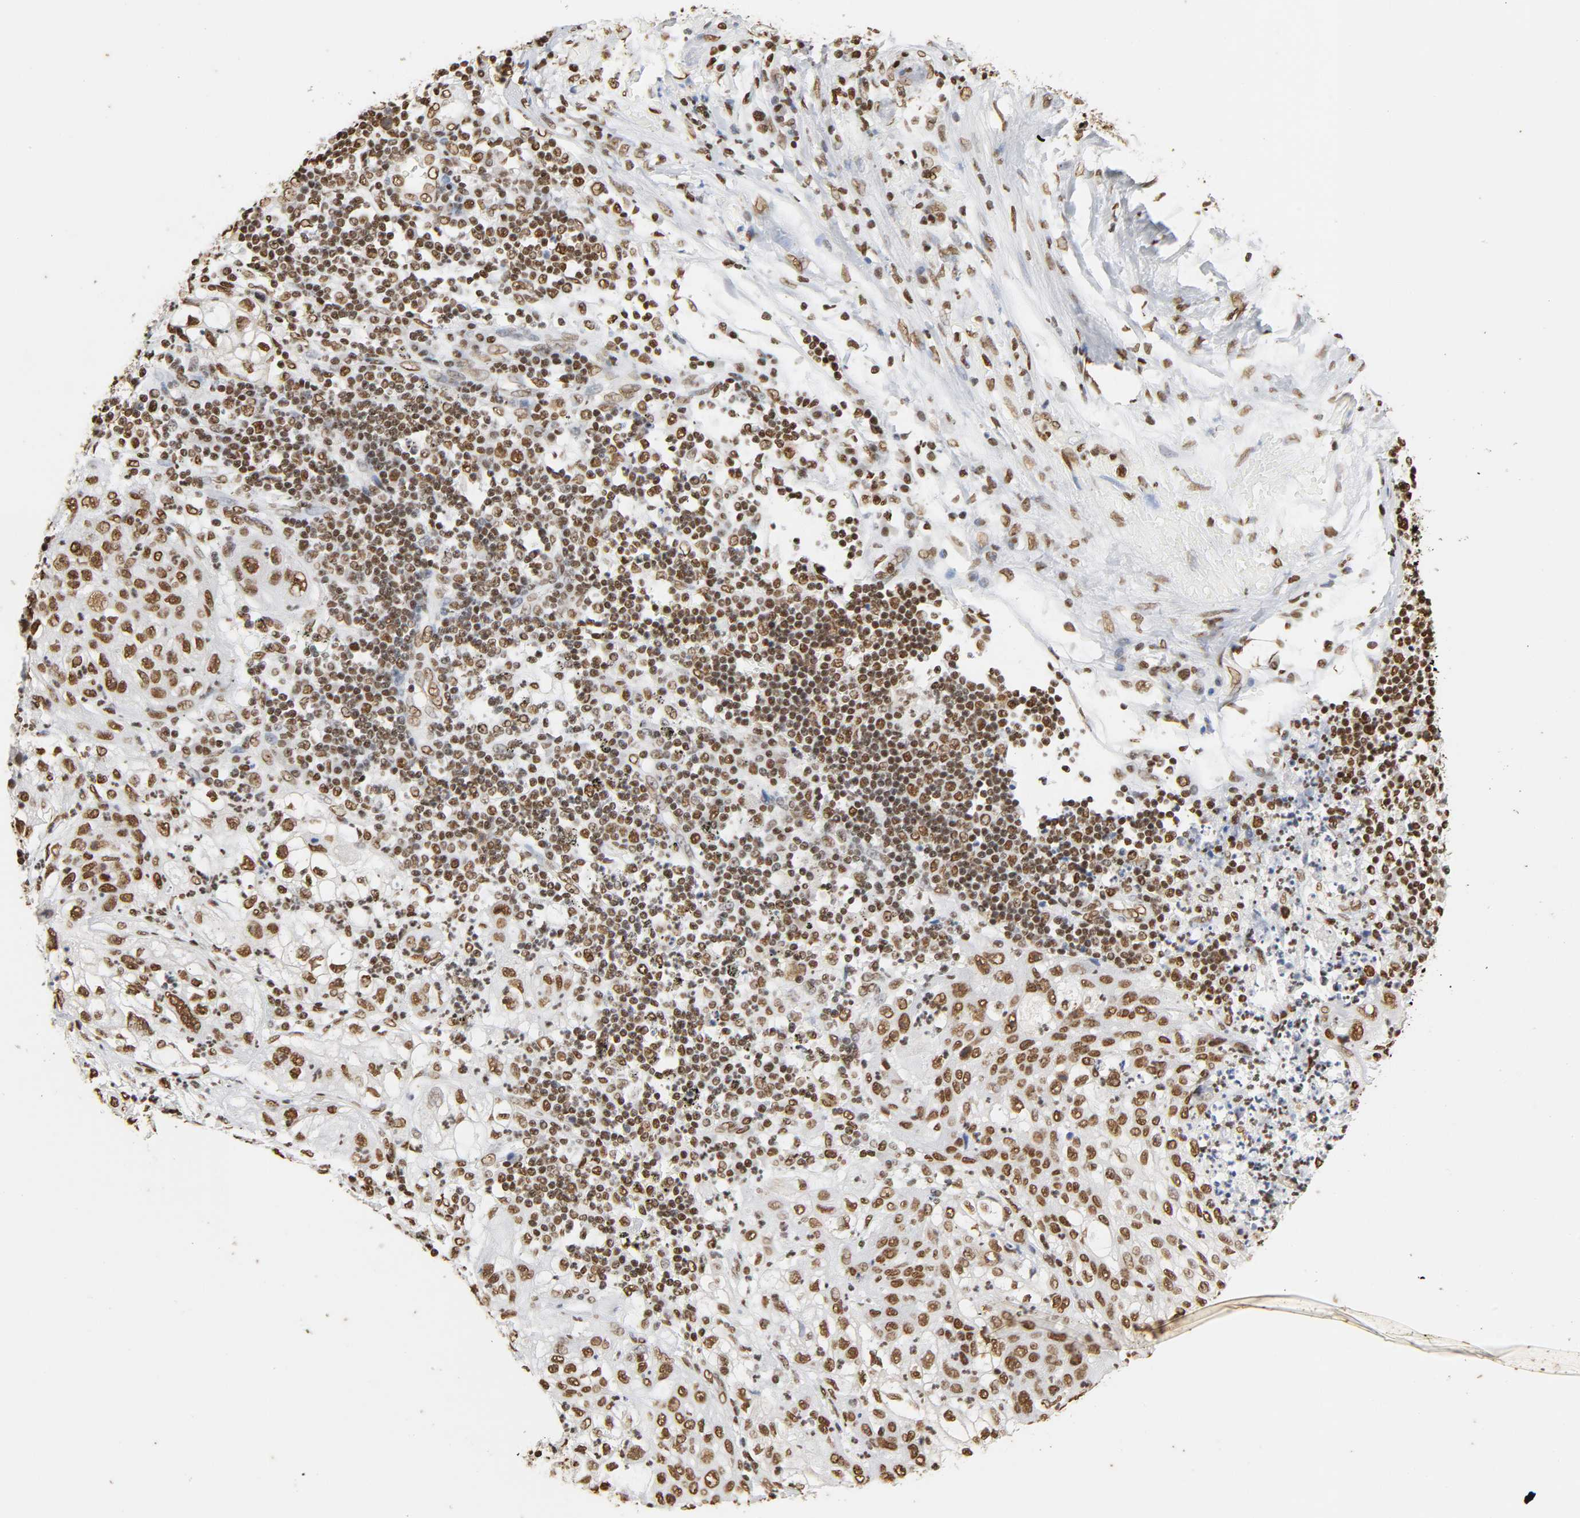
{"staining": {"intensity": "moderate", "quantity": ">75%", "location": "nuclear"}, "tissue": "lung cancer", "cell_type": "Tumor cells", "image_type": "cancer", "snomed": [{"axis": "morphology", "description": "Inflammation, NOS"}, {"axis": "morphology", "description": "Squamous cell carcinoma, NOS"}, {"axis": "topography", "description": "Lymph node"}, {"axis": "topography", "description": "Soft tissue"}, {"axis": "topography", "description": "Lung"}], "caption": "Immunohistochemistry (IHC) (DAB (3,3'-diaminobenzidine)) staining of lung cancer (squamous cell carcinoma) demonstrates moderate nuclear protein staining in approximately >75% of tumor cells. The staining was performed using DAB to visualize the protein expression in brown, while the nuclei were stained in blue with hematoxylin (Magnification: 20x).", "gene": "HNRNPC", "patient": {"sex": "male", "age": 66}}